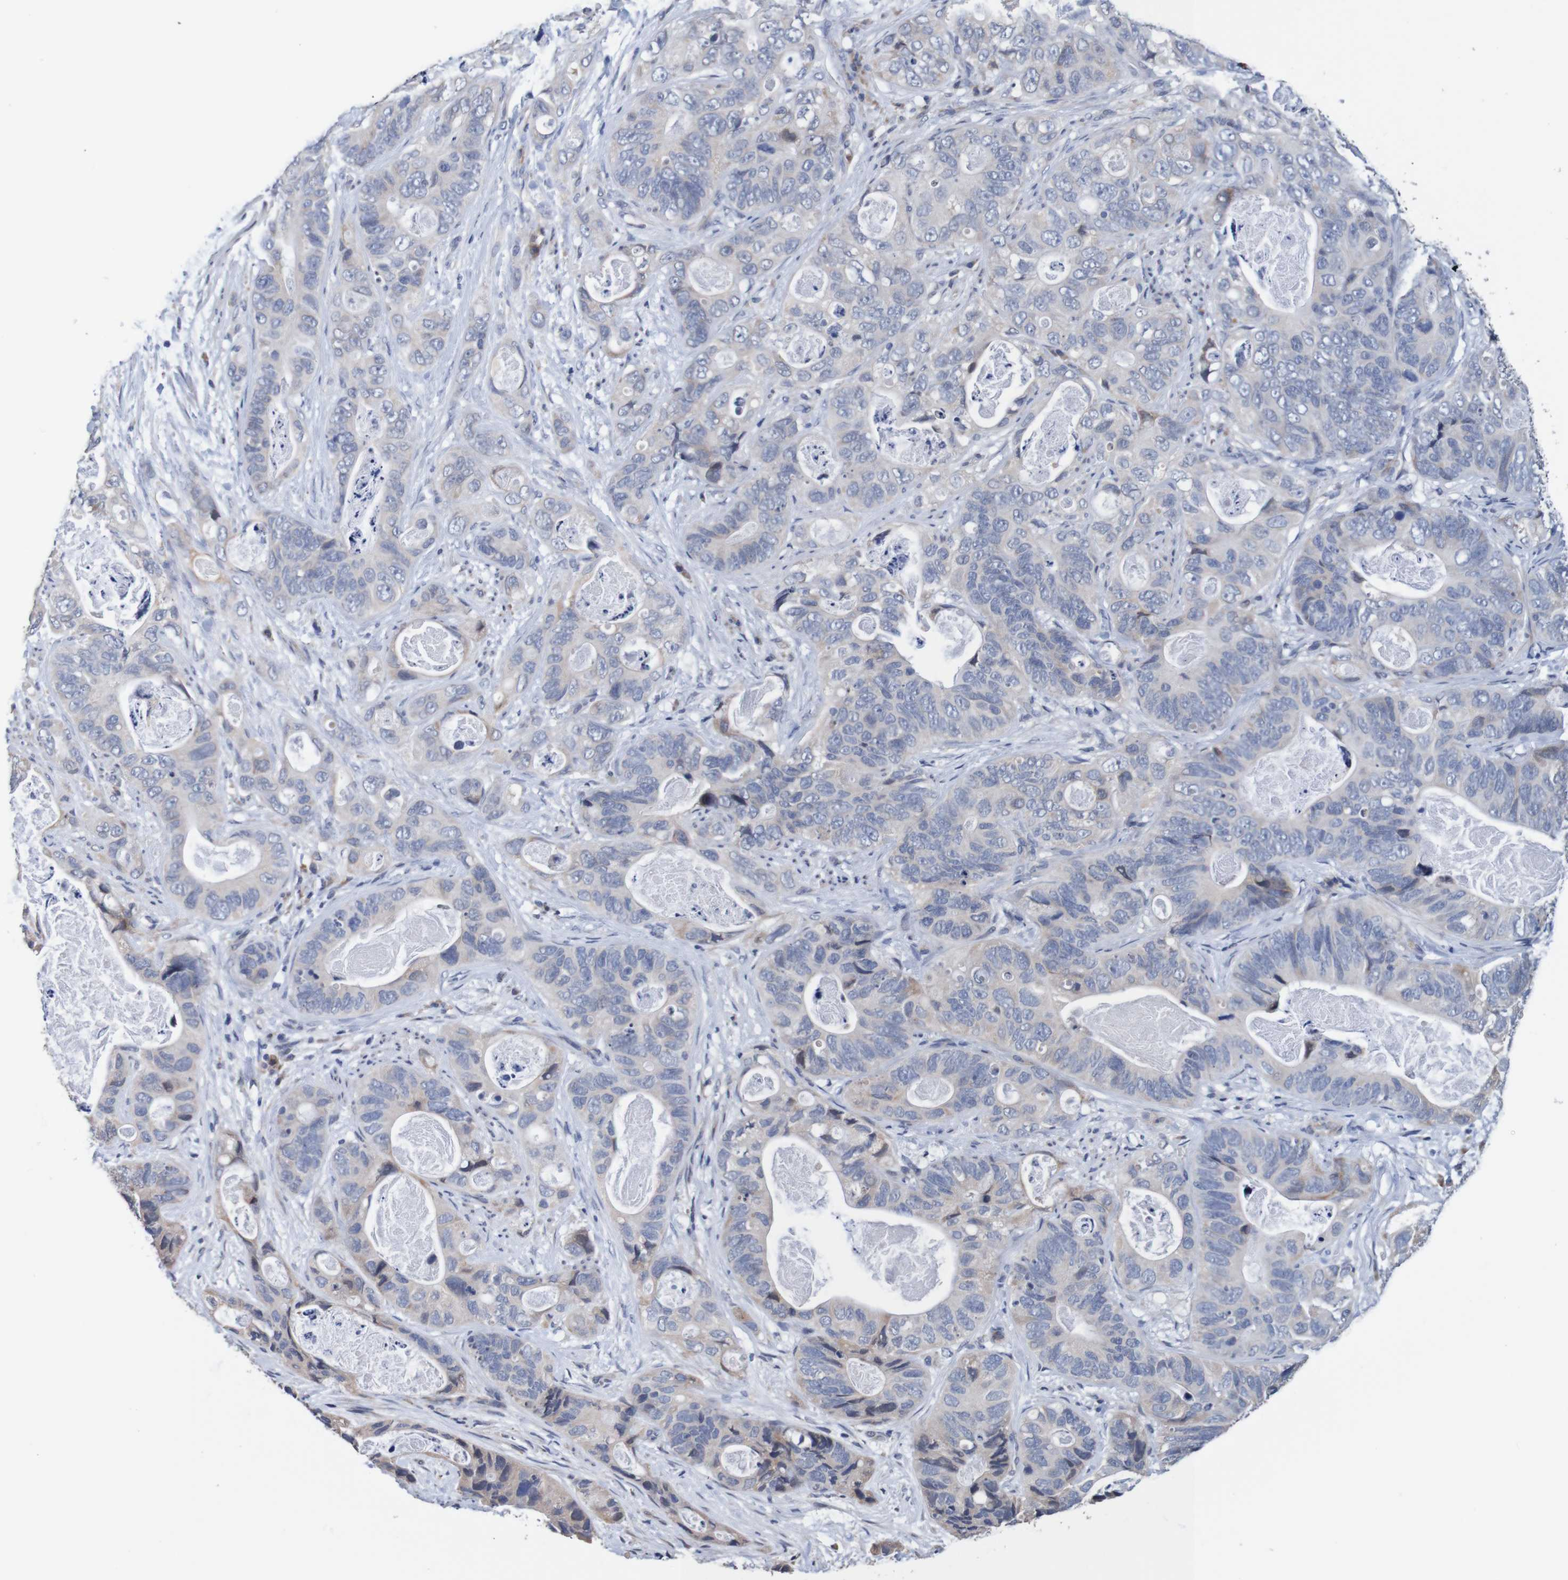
{"staining": {"intensity": "weak", "quantity": "<25%", "location": "cytoplasmic/membranous"}, "tissue": "stomach cancer", "cell_type": "Tumor cells", "image_type": "cancer", "snomed": [{"axis": "morphology", "description": "Adenocarcinoma, NOS"}, {"axis": "topography", "description": "Stomach"}], "caption": "The immunohistochemistry (IHC) micrograph has no significant staining in tumor cells of stomach cancer (adenocarcinoma) tissue.", "gene": "FIBP", "patient": {"sex": "female", "age": 89}}